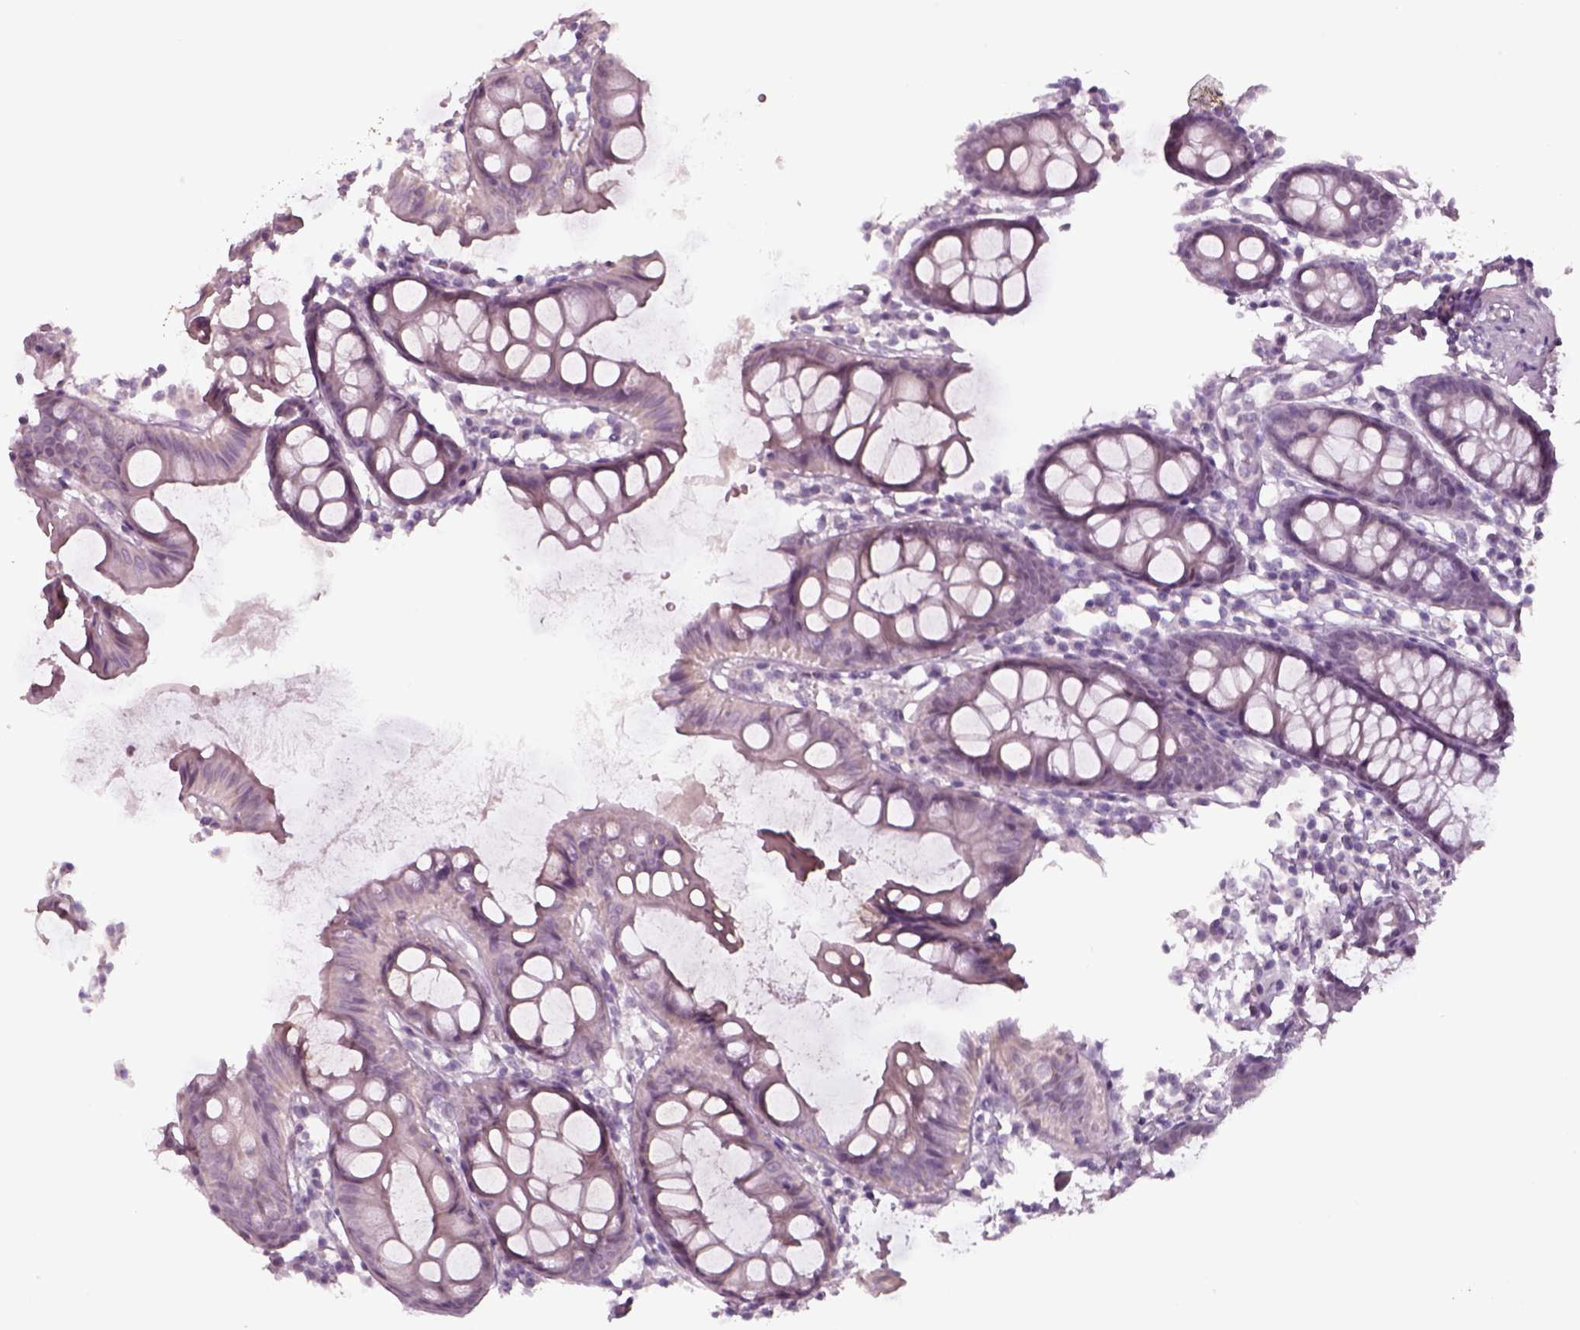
{"staining": {"intensity": "negative", "quantity": "none", "location": "none"}, "tissue": "colon", "cell_type": "Endothelial cells", "image_type": "normal", "snomed": [{"axis": "morphology", "description": "Normal tissue, NOS"}, {"axis": "topography", "description": "Colon"}], "caption": "A high-resolution micrograph shows immunohistochemistry (IHC) staining of benign colon, which reveals no significant expression in endothelial cells. Brightfield microscopy of immunohistochemistry stained with DAB (3,3'-diaminobenzidine) (brown) and hematoxylin (blue), captured at high magnification.", "gene": "SEPTIN14", "patient": {"sex": "female", "age": 84}}